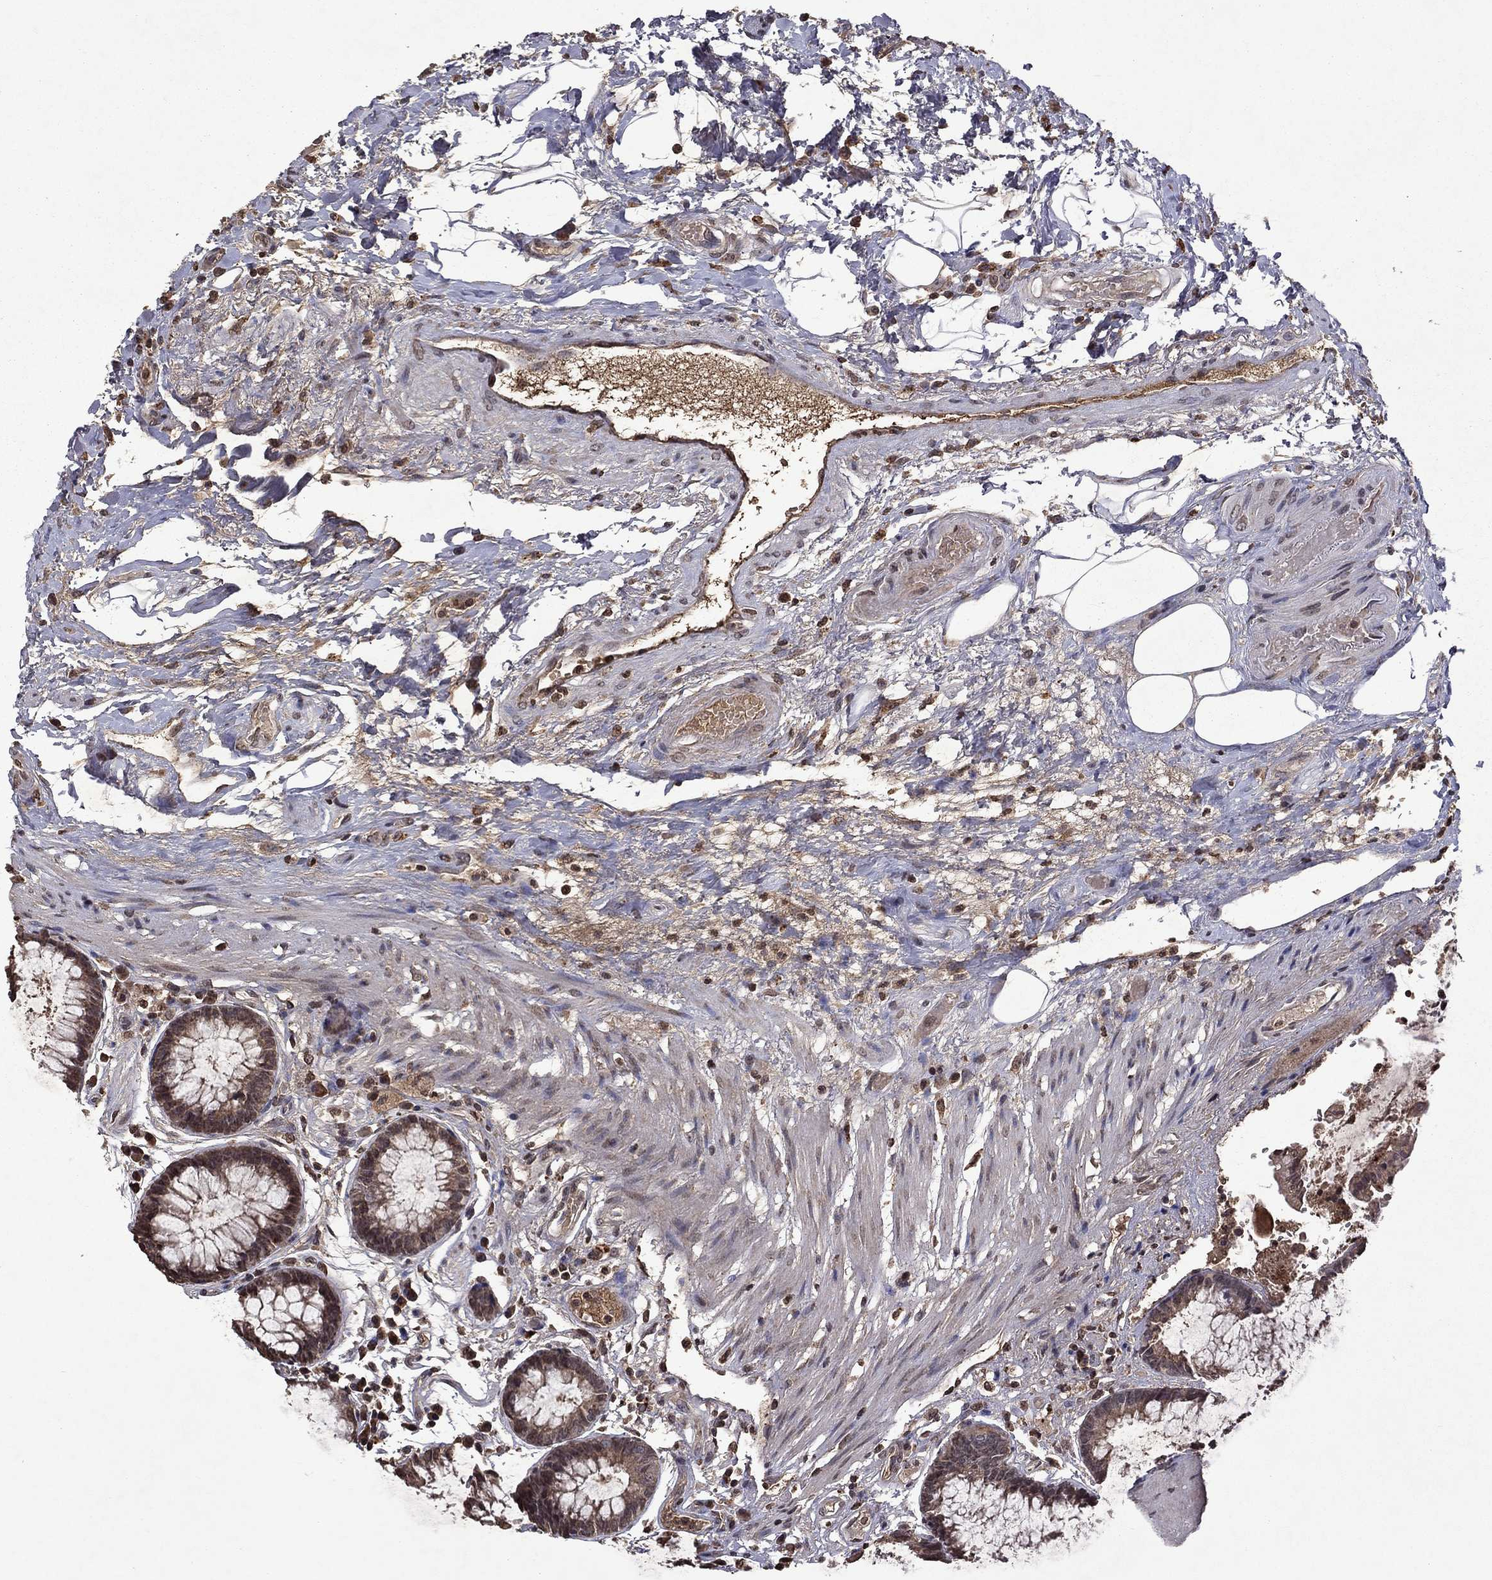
{"staining": {"intensity": "weak", "quantity": "<25%", "location": "cytoplasmic/membranous"}, "tissue": "rectum", "cell_type": "Glandular cells", "image_type": "normal", "snomed": [{"axis": "morphology", "description": "Normal tissue, NOS"}, {"axis": "topography", "description": "Rectum"}], "caption": "High power microscopy photomicrograph of an IHC image of benign rectum, revealing no significant positivity in glandular cells. (DAB immunohistochemistry, high magnification).", "gene": "NLGN1", "patient": {"sex": "female", "age": 68}}